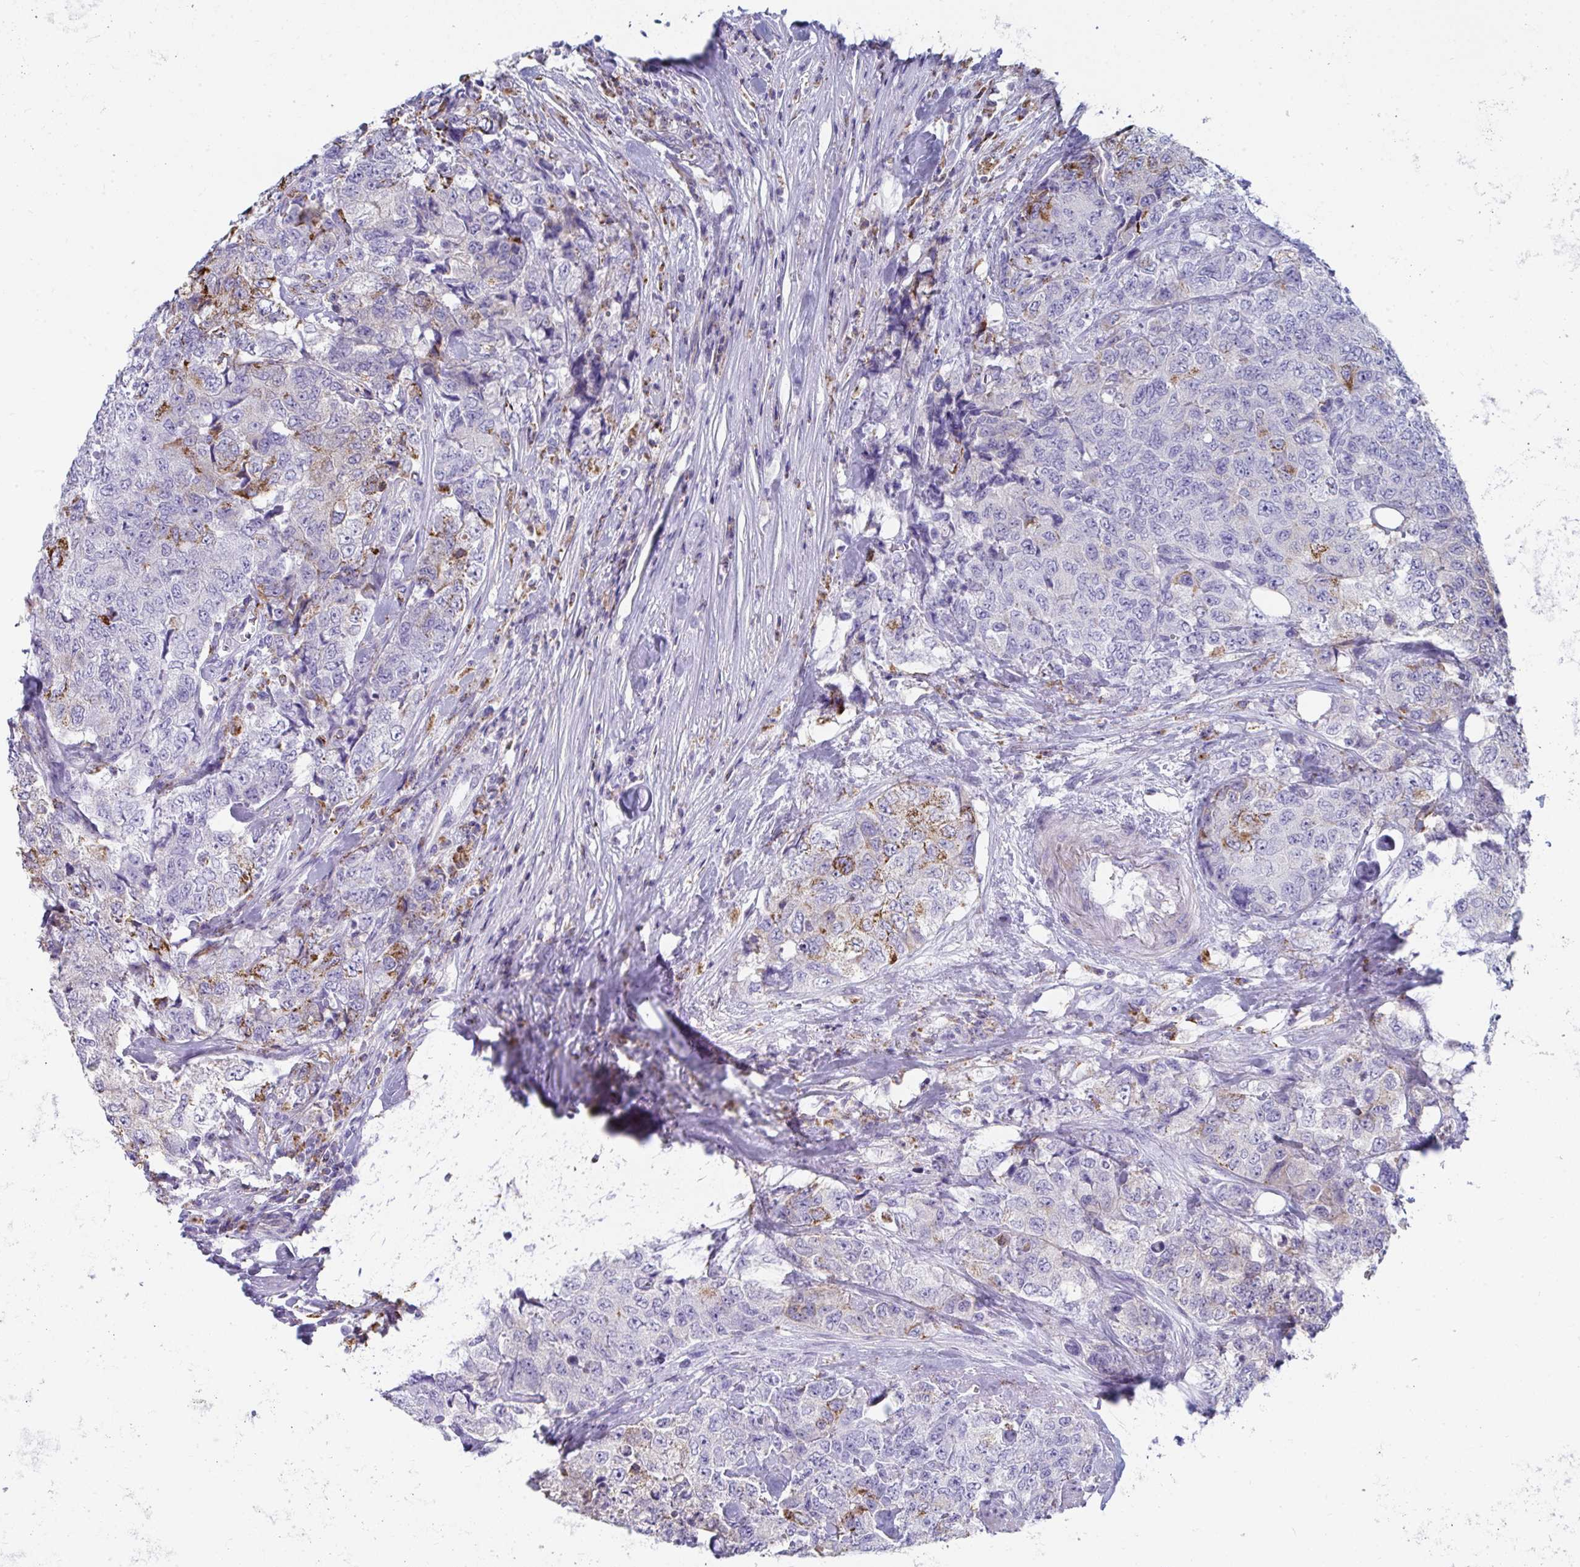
{"staining": {"intensity": "moderate", "quantity": "<25%", "location": "cytoplasmic/membranous"}, "tissue": "urothelial cancer", "cell_type": "Tumor cells", "image_type": "cancer", "snomed": [{"axis": "morphology", "description": "Urothelial carcinoma, High grade"}, {"axis": "topography", "description": "Urinary bladder"}], "caption": "Human urothelial cancer stained for a protein (brown) exhibits moderate cytoplasmic/membranous positive staining in approximately <25% of tumor cells.", "gene": "MGAM2", "patient": {"sex": "female", "age": 78}}